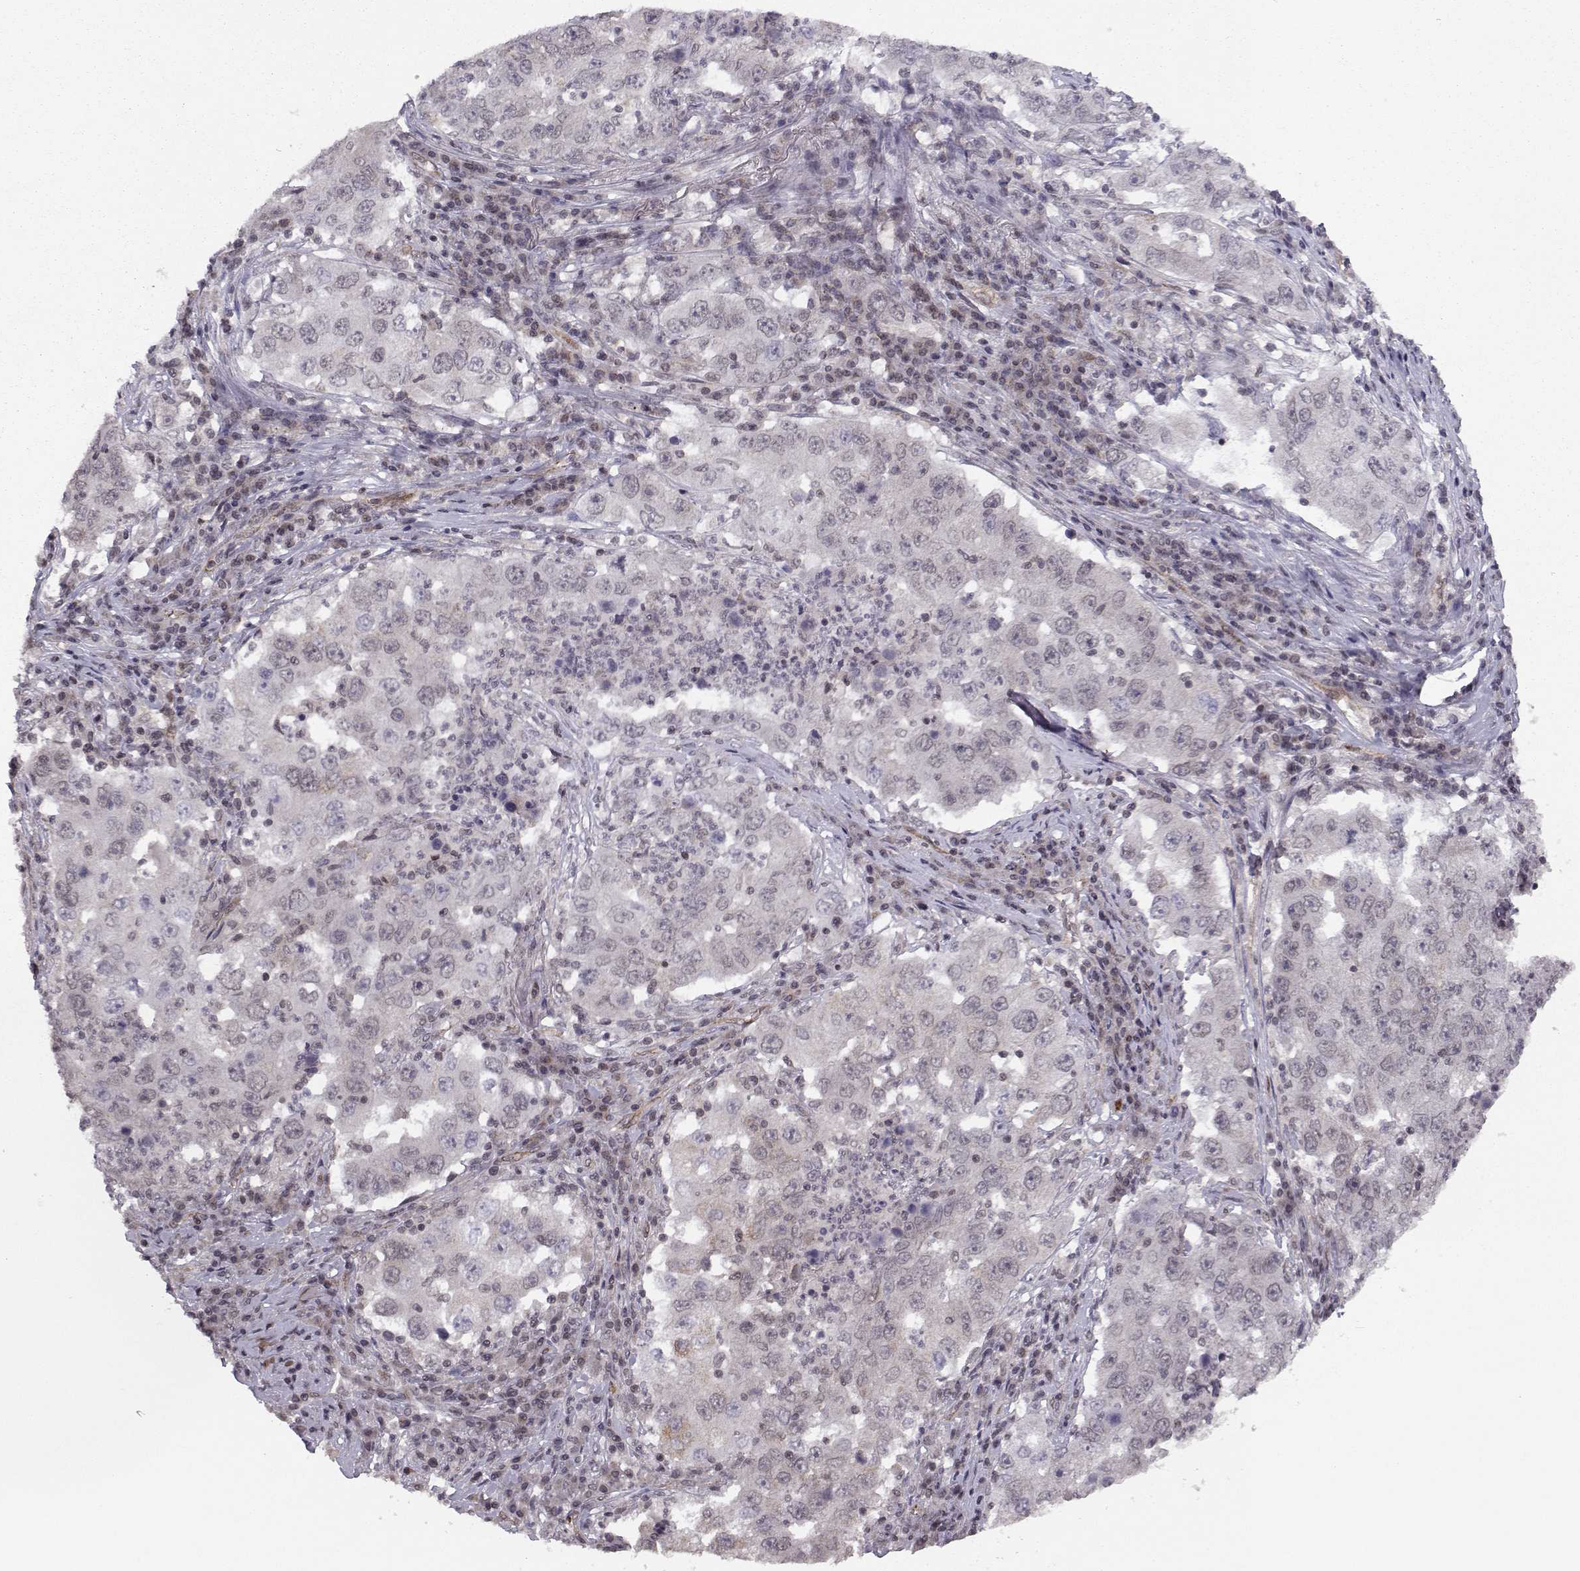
{"staining": {"intensity": "negative", "quantity": "none", "location": "none"}, "tissue": "lung cancer", "cell_type": "Tumor cells", "image_type": "cancer", "snomed": [{"axis": "morphology", "description": "Adenocarcinoma, NOS"}, {"axis": "topography", "description": "Lung"}], "caption": "The immunohistochemistry (IHC) histopathology image has no significant positivity in tumor cells of lung cancer (adenocarcinoma) tissue.", "gene": "KIF13B", "patient": {"sex": "male", "age": 73}}